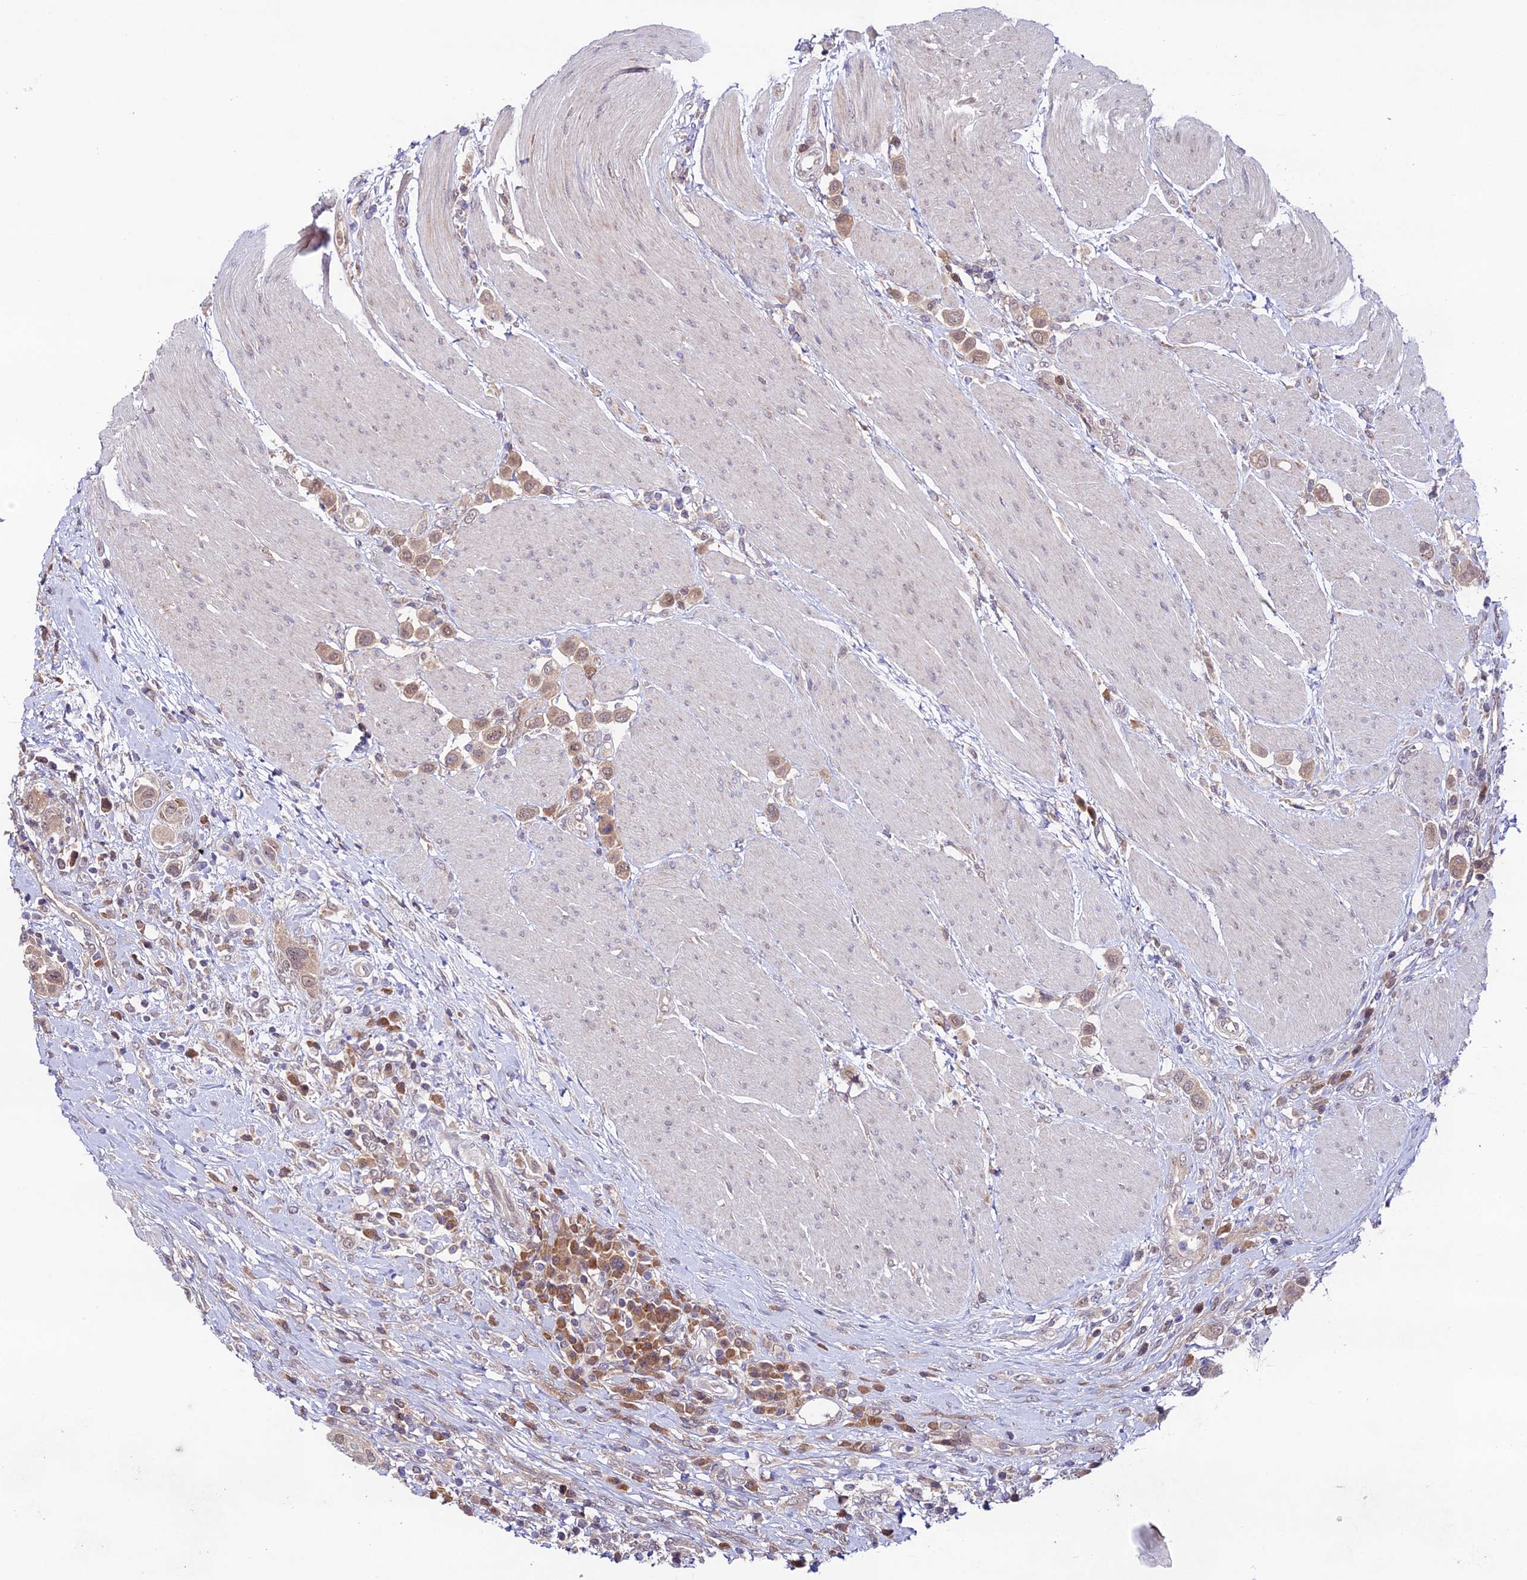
{"staining": {"intensity": "weak", "quantity": "25%-75%", "location": "cytoplasmic/membranous,nuclear"}, "tissue": "urothelial cancer", "cell_type": "Tumor cells", "image_type": "cancer", "snomed": [{"axis": "morphology", "description": "Urothelial carcinoma, High grade"}, {"axis": "topography", "description": "Urinary bladder"}], "caption": "High-power microscopy captured an IHC photomicrograph of high-grade urothelial carcinoma, revealing weak cytoplasmic/membranous and nuclear positivity in approximately 25%-75% of tumor cells. (Brightfield microscopy of DAB IHC at high magnification).", "gene": "TRIM40", "patient": {"sex": "male", "age": 50}}